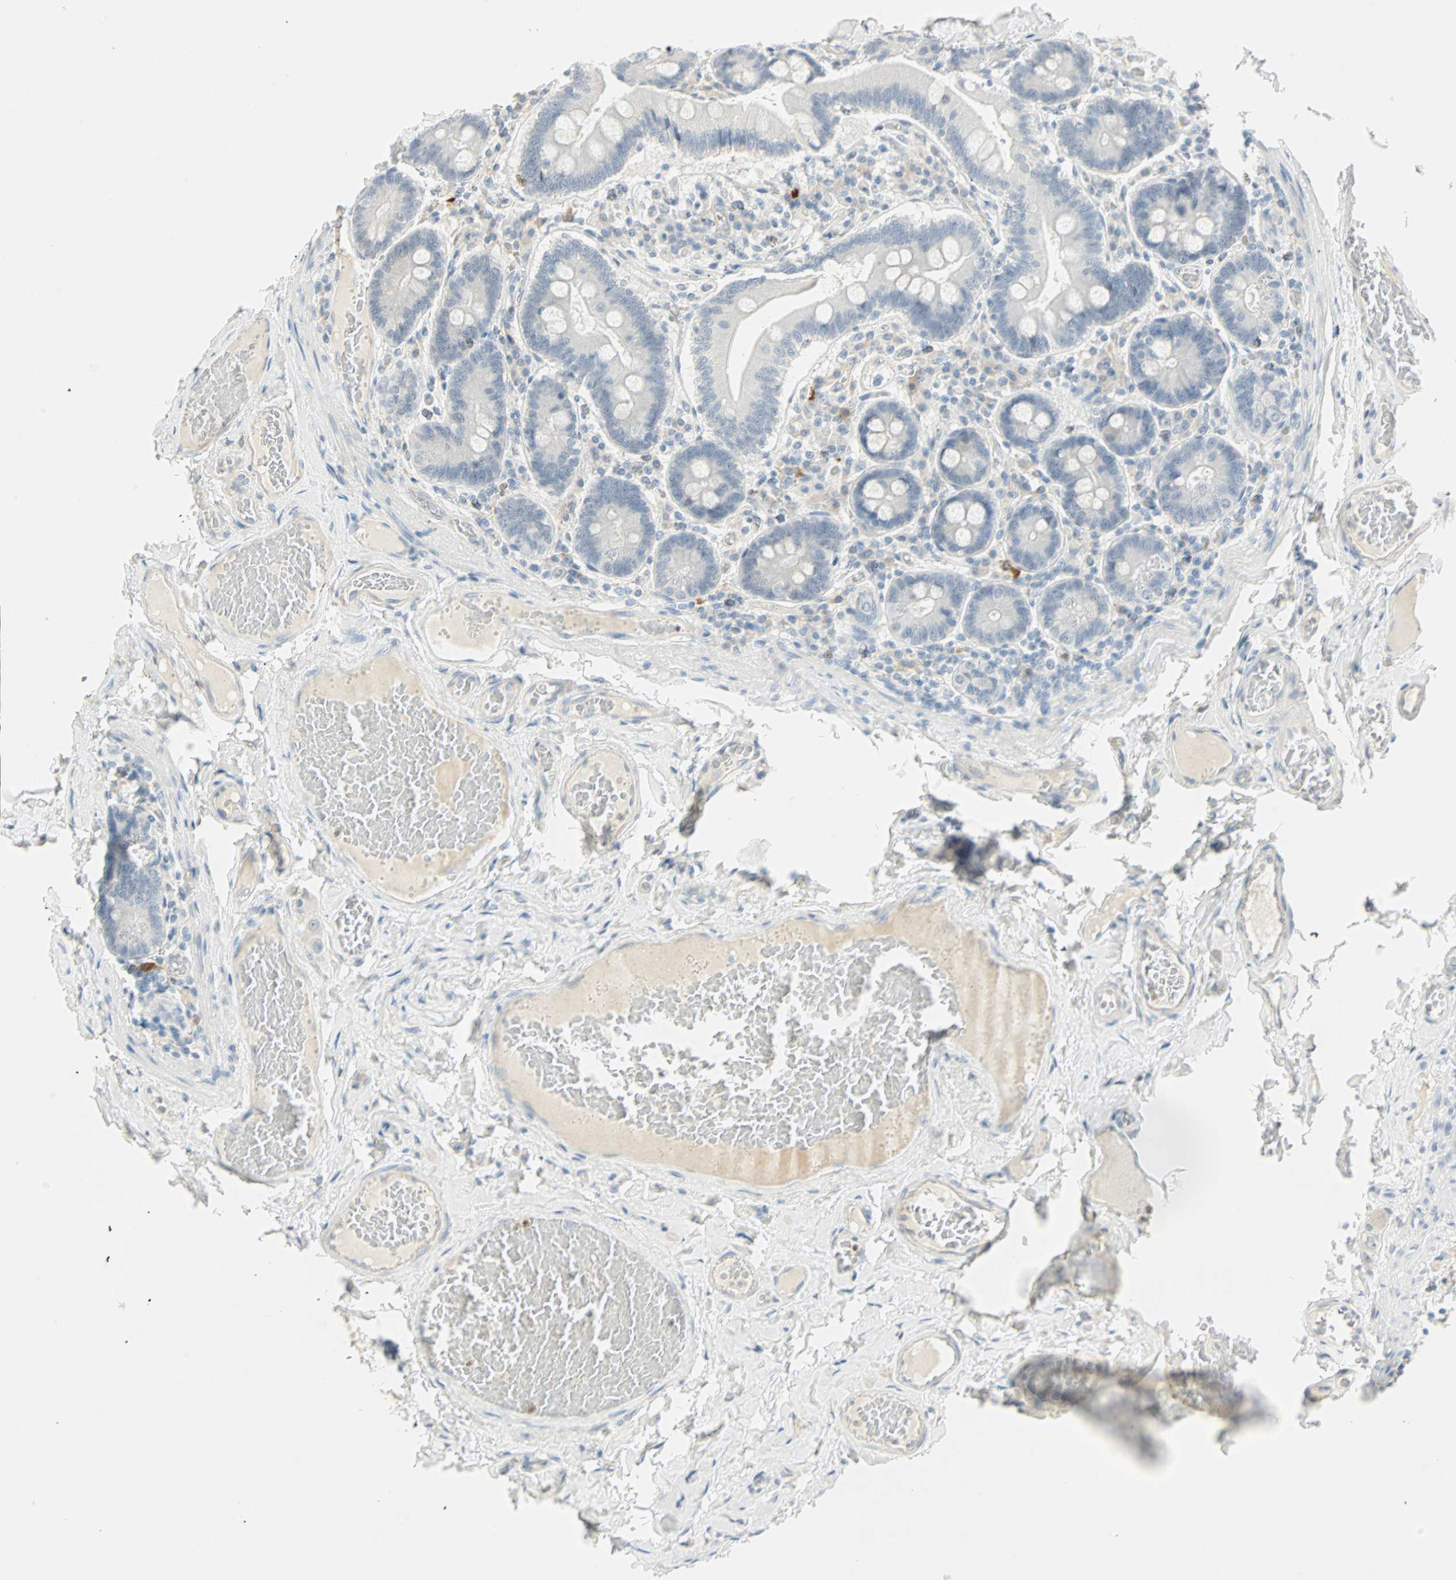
{"staining": {"intensity": "weak", "quantity": "<25%", "location": "cytoplasmic/membranous"}, "tissue": "duodenum", "cell_type": "Glandular cells", "image_type": "normal", "snomed": [{"axis": "morphology", "description": "Normal tissue, NOS"}, {"axis": "topography", "description": "Duodenum"}], "caption": "A photomicrograph of duodenum stained for a protein reveals no brown staining in glandular cells. (DAB immunohistochemistry visualized using brightfield microscopy, high magnification).", "gene": "MLLT10", "patient": {"sex": "male", "age": 66}}